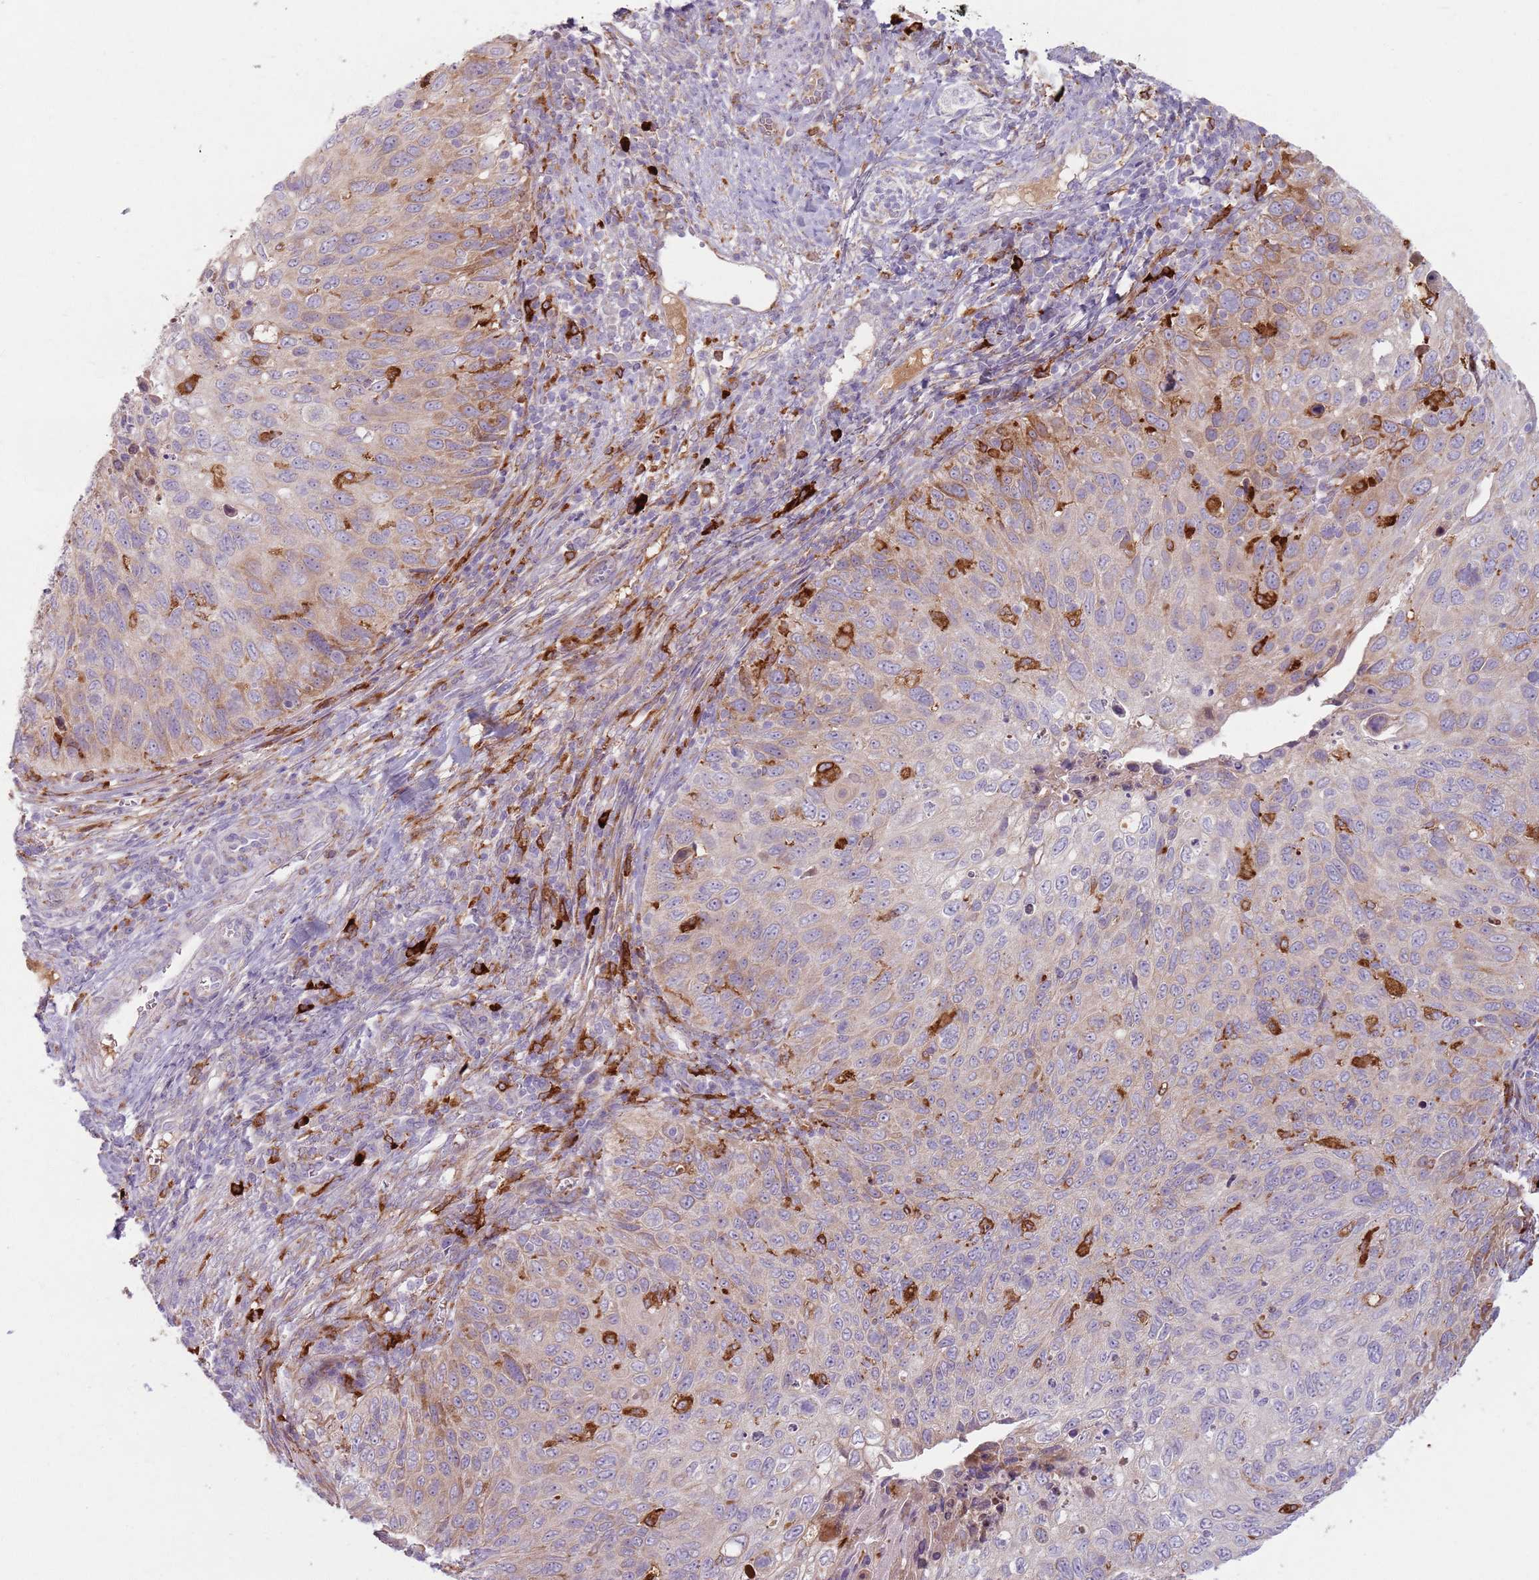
{"staining": {"intensity": "moderate", "quantity": "<25%", "location": "cytoplasmic/membranous"}, "tissue": "cervical cancer", "cell_type": "Tumor cells", "image_type": "cancer", "snomed": [{"axis": "morphology", "description": "Squamous cell carcinoma, NOS"}, {"axis": "topography", "description": "Cervix"}], "caption": "Moderate cytoplasmic/membranous protein positivity is present in approximately <25% of tumor cells in squamous cell carcinoma (cervical).", "gene": "COLGALT1", "patient": {"sex": "female", "age": 70}}